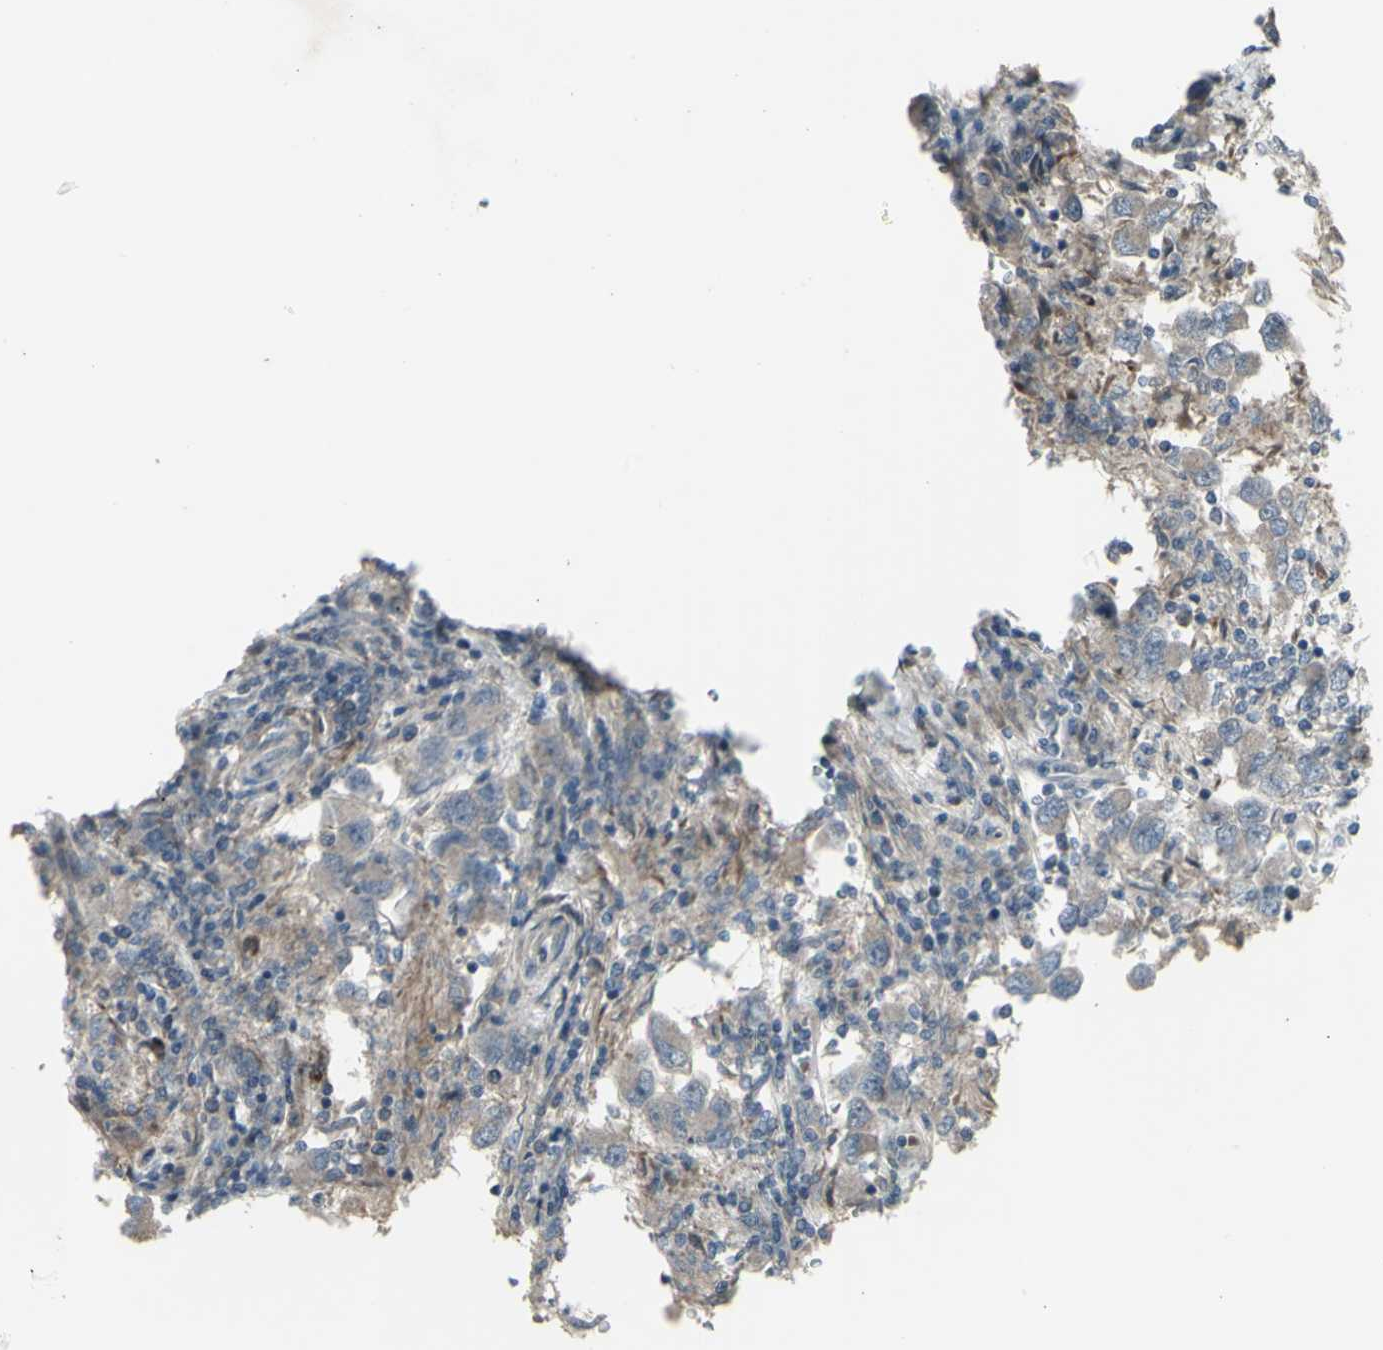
{"staining": {"intensity": "weak", "quantity": ">75%", "location": "cytoplasmic/membranous"}, "tissue": "testis cancer", "cell_type": "Tumor cells", "image_type": "cancer", "snomed": [{"axis": "morphology", "description": "Carcinoma, Embryonal, NOS"}, {"axis": "topography", "description": "Testis"}], "caption": "Testis embryonal carcinoma stained with a protein marker displays weak staining in tumor cells.", "gene": "GRAMD1B", "patient": {"sex": "male", "age": 21}}